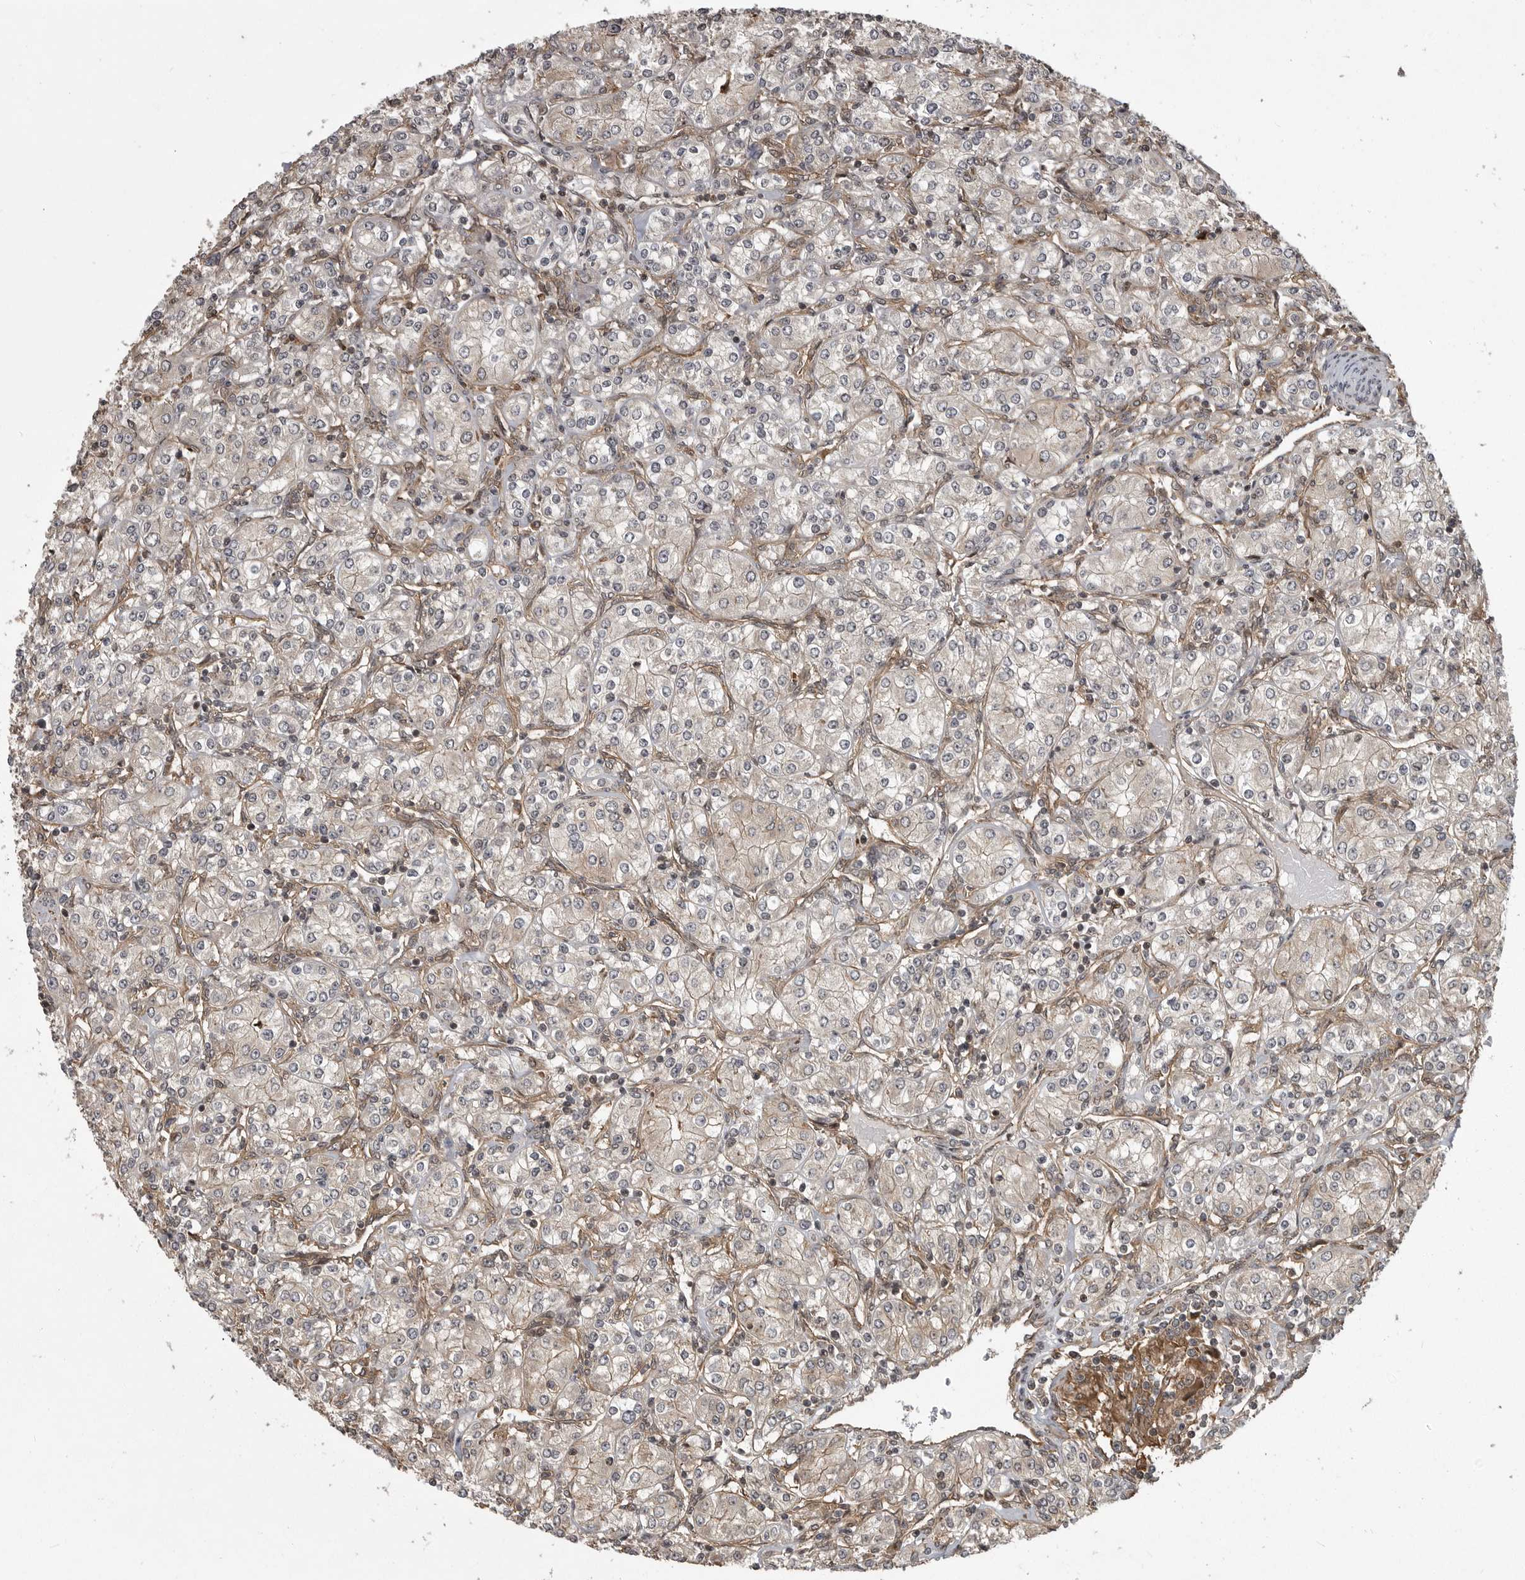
{"staining": {"intensity": "weak", "quantity": "25%-75%", "location": "cytoplasmic/membranous"}, "tissue": "renal cancer", "cell_type": "Tumor cells", "image_type": "cancer", "snomed": [{"axis": "morphology", "description": "Adenocarcinoma, NOS"}, {"axis": "topography", "description": "Kidney"}], "caption": "High-power microscopy captured an immunohistochemistry (IHC) photomicrograph of renal cancer (adenocarcinoma), revealing weak cytoplasmic/membranous expression in about 25%-75% of tumor cells.", "gene": "DNAJC8", "patient": {"sex": "male", "age": 77}}